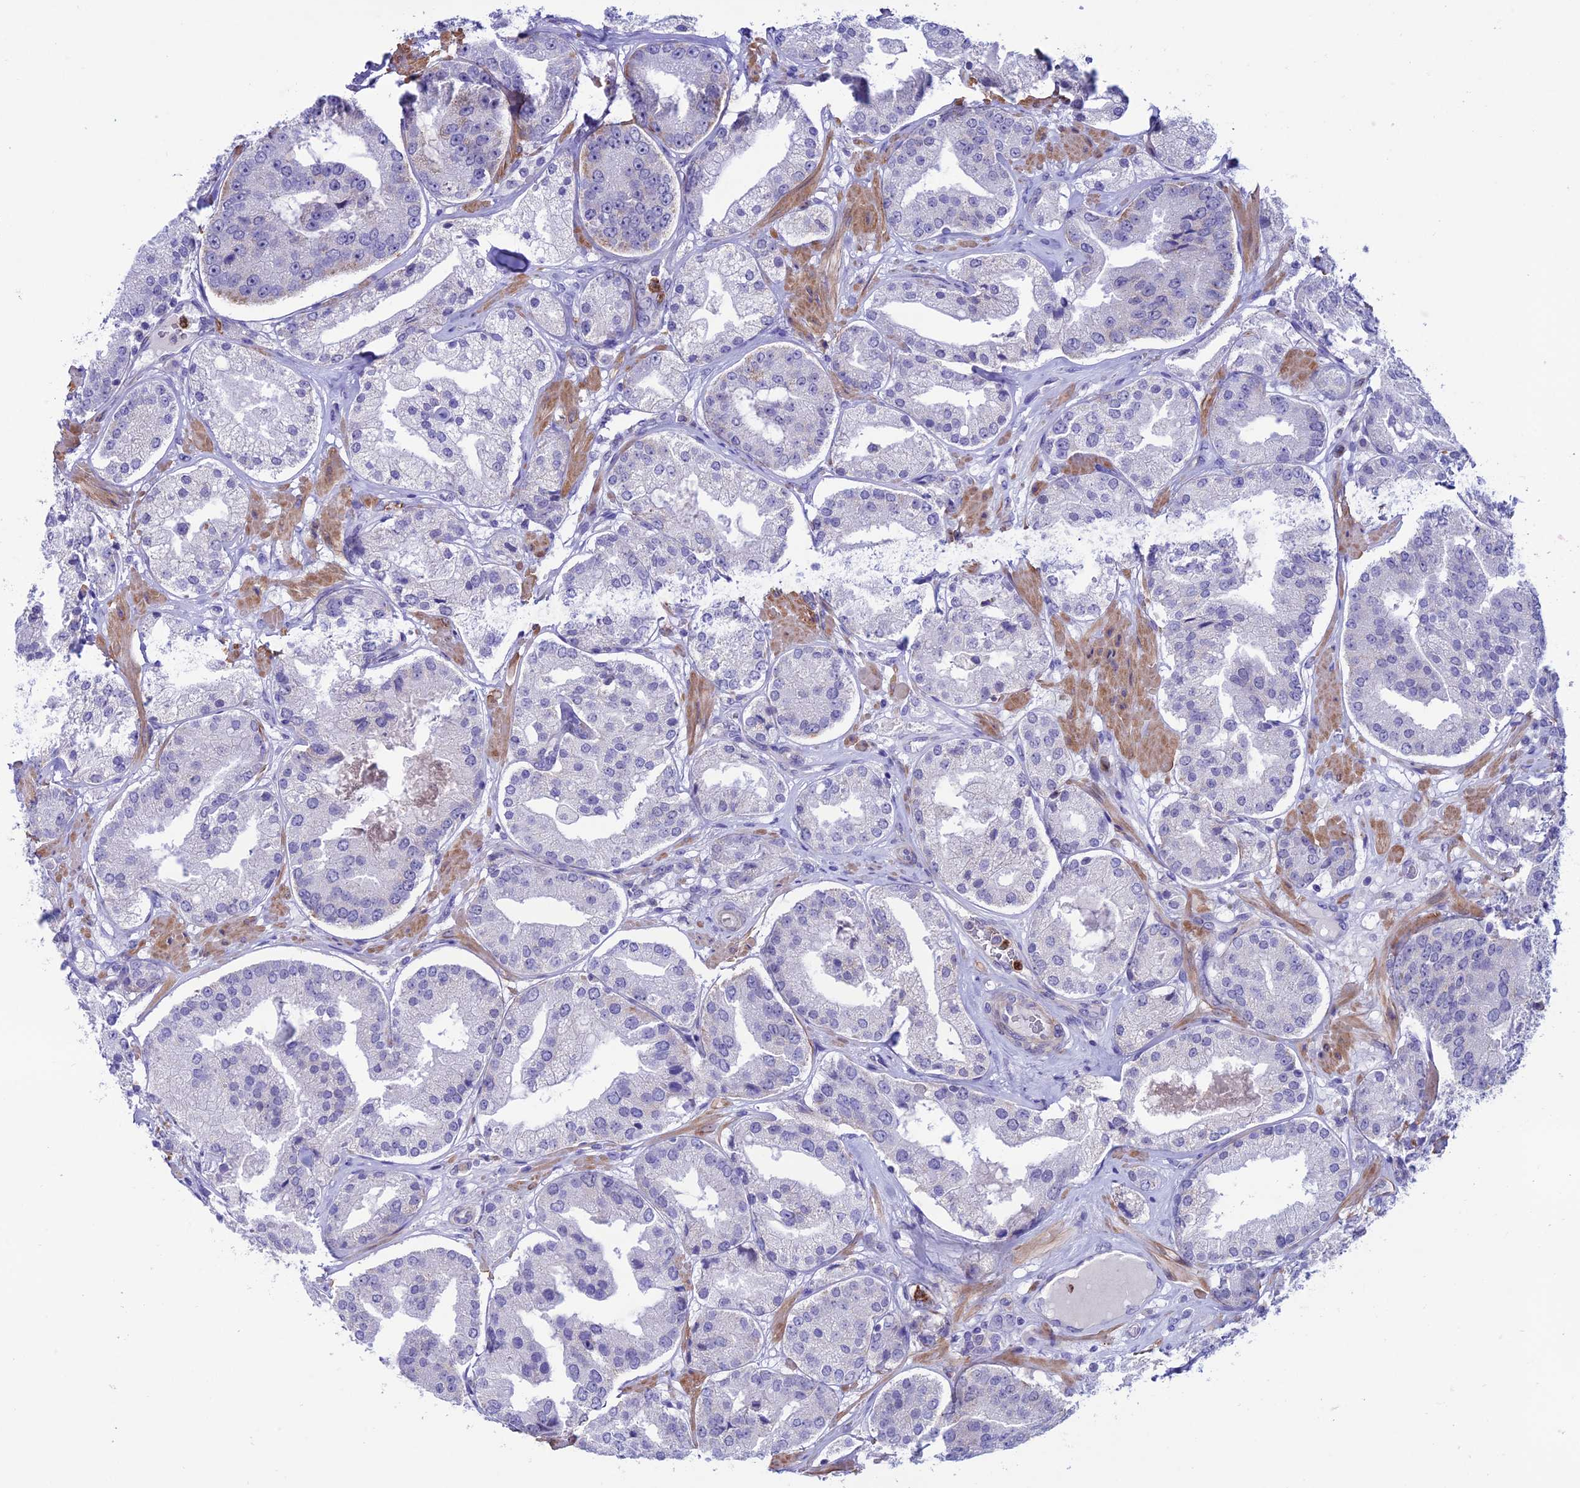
{"staining": {"intensity": "negative", "quantity": "none", "location": "none"}, "tissue": "prostate cancer", "cell_type": "Tumor cells", "image_type": "cancer", "snomed": [{"axis": "morphology", "description": "Adenocarcinoma, High grade"}, {"axis": "topography", "description": "Prostate"}], "caption": "IHC of prostate cancer (high-grade adenocarcinoma) displays no expression in tumor cells.", "gene": "COL6A6", "patient": {"sex": "male", "age": 63}}